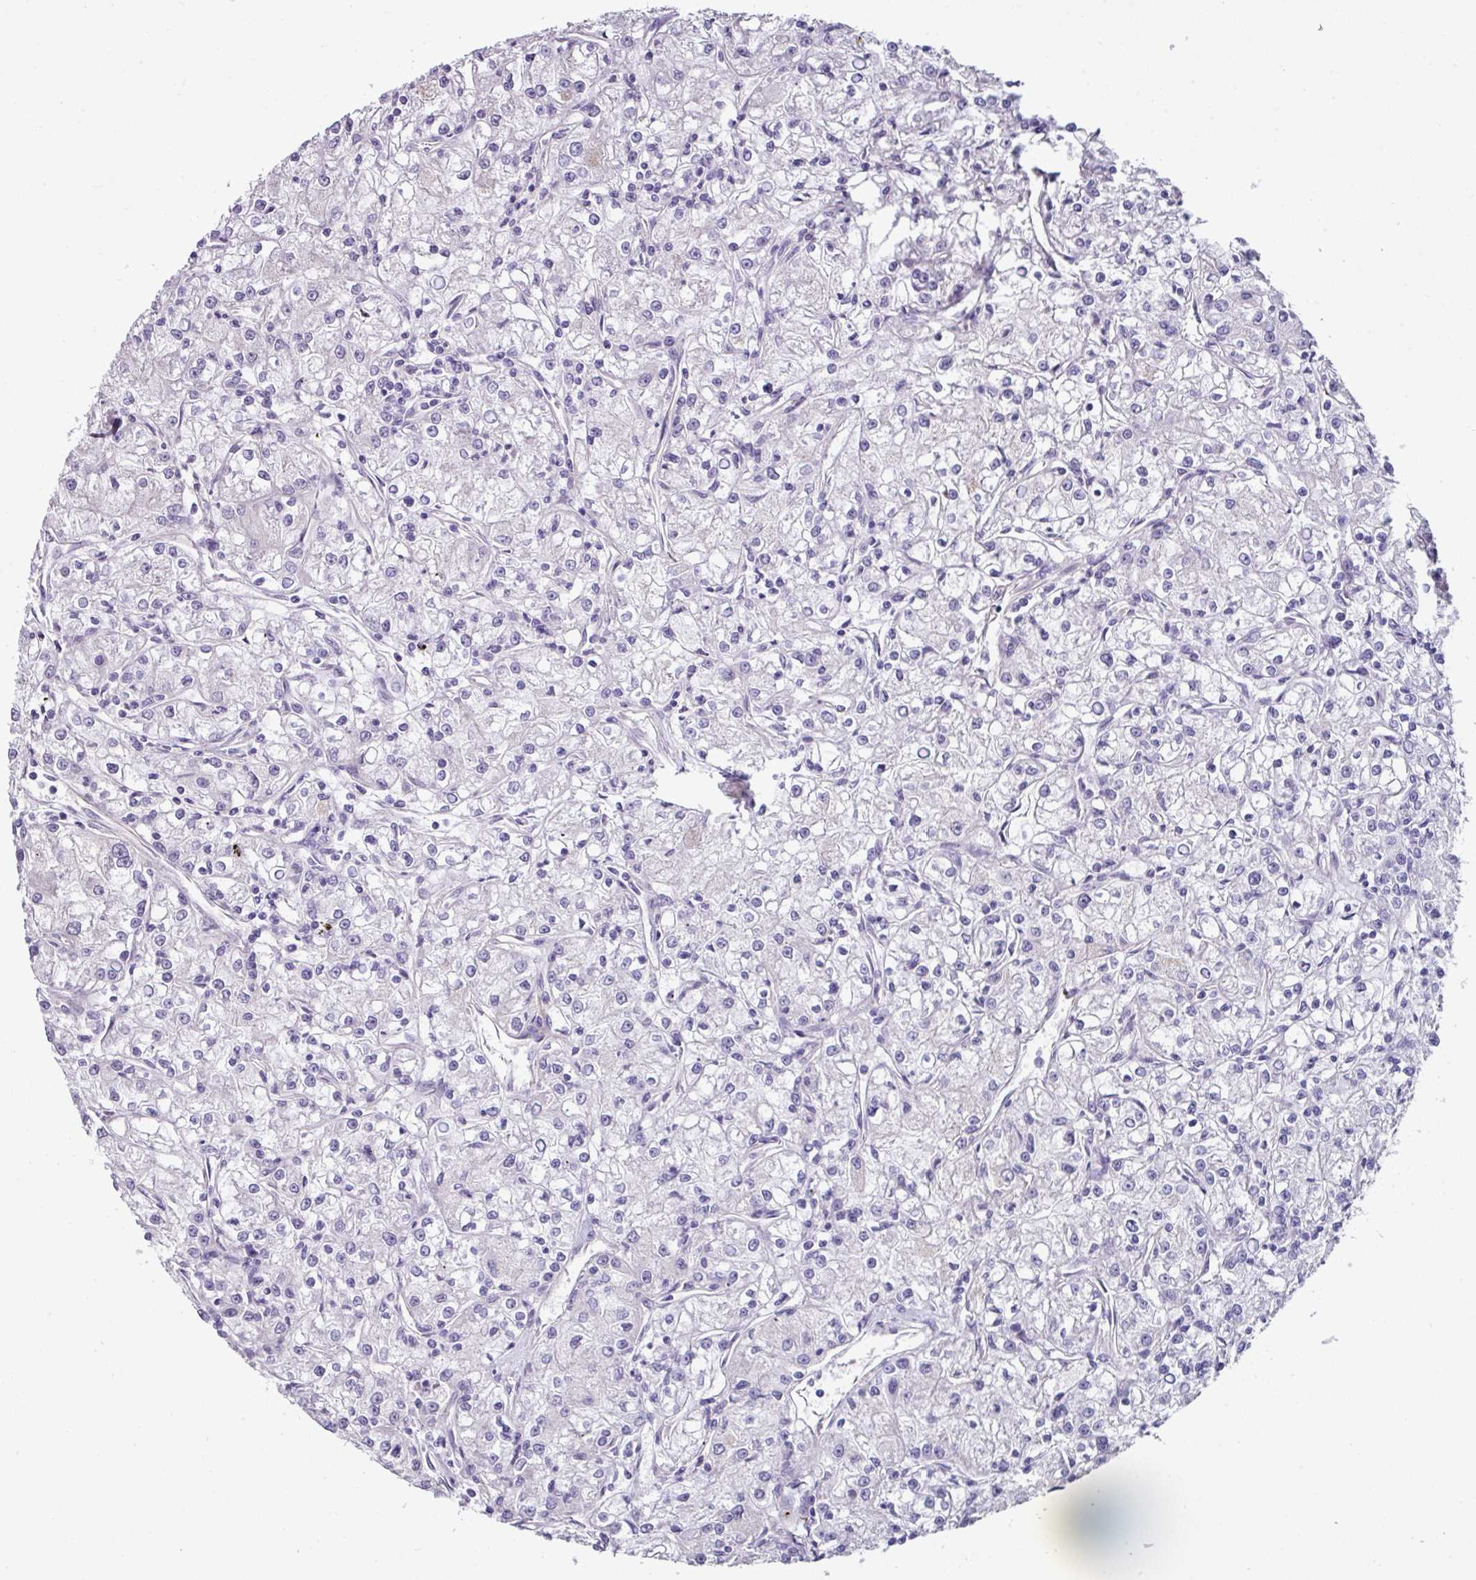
{"staining": {"intensity": "negative", "quantity": "none", "location": "none"}, "tissue": "renal cancer", "cell_type": "Tumor cells", "image_type": "cancer", "snomed": [{"axis": "morphology", "description": "Adenocarcinoma, NOS"}, {"axis": "topography", "description": "Kidney"}], "caption": "IHC histopathology image of adenocarcinoma (renal) stained for a protein (brown), which demonstrates no positivity in tumor cells.", "gene": "EYA3", "patient": {"sex": "female", "age": 59}}